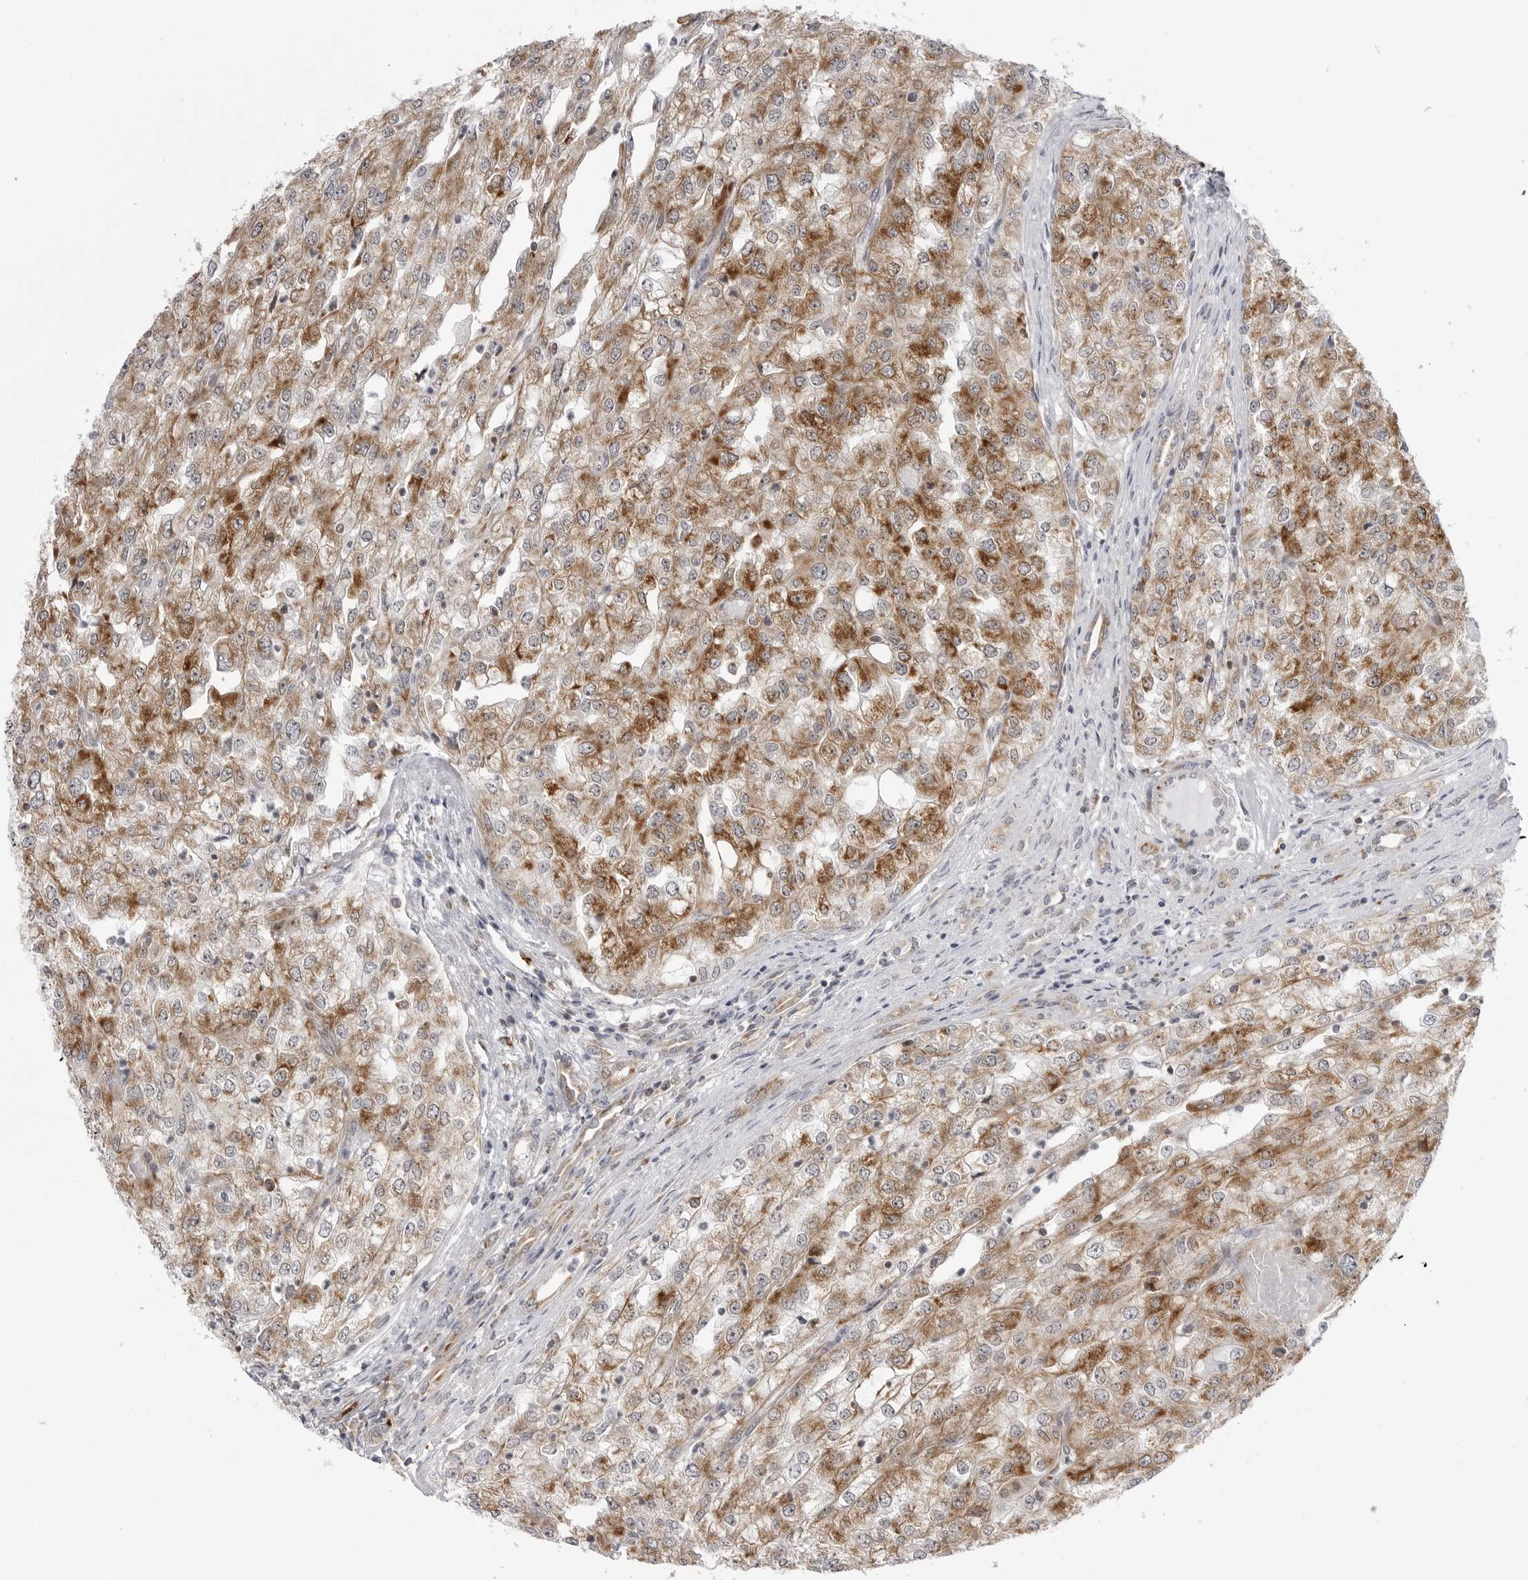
{"staining": {"intensity": "moderate", "quantity": ">75%", "location": "cytoplasmic/membranous"}, "tissue": "renal cancer", "cell_type": "Tumor cells", "image_type": "cancer", "snomed": [{"axis": "morphology", "description": "Adenocarcinoma, NOS"}, {"axis": "topography", "description": "Kidney"}], "caption": "Immunohistochemistry (IHC) of adenocarcinoma (renal) shows medium levels of moderate cytoplasmic/membranous positivity in about >75% of tumor cells.", "gene": "FH", "patient": {"sex": "female", "age": 54}}